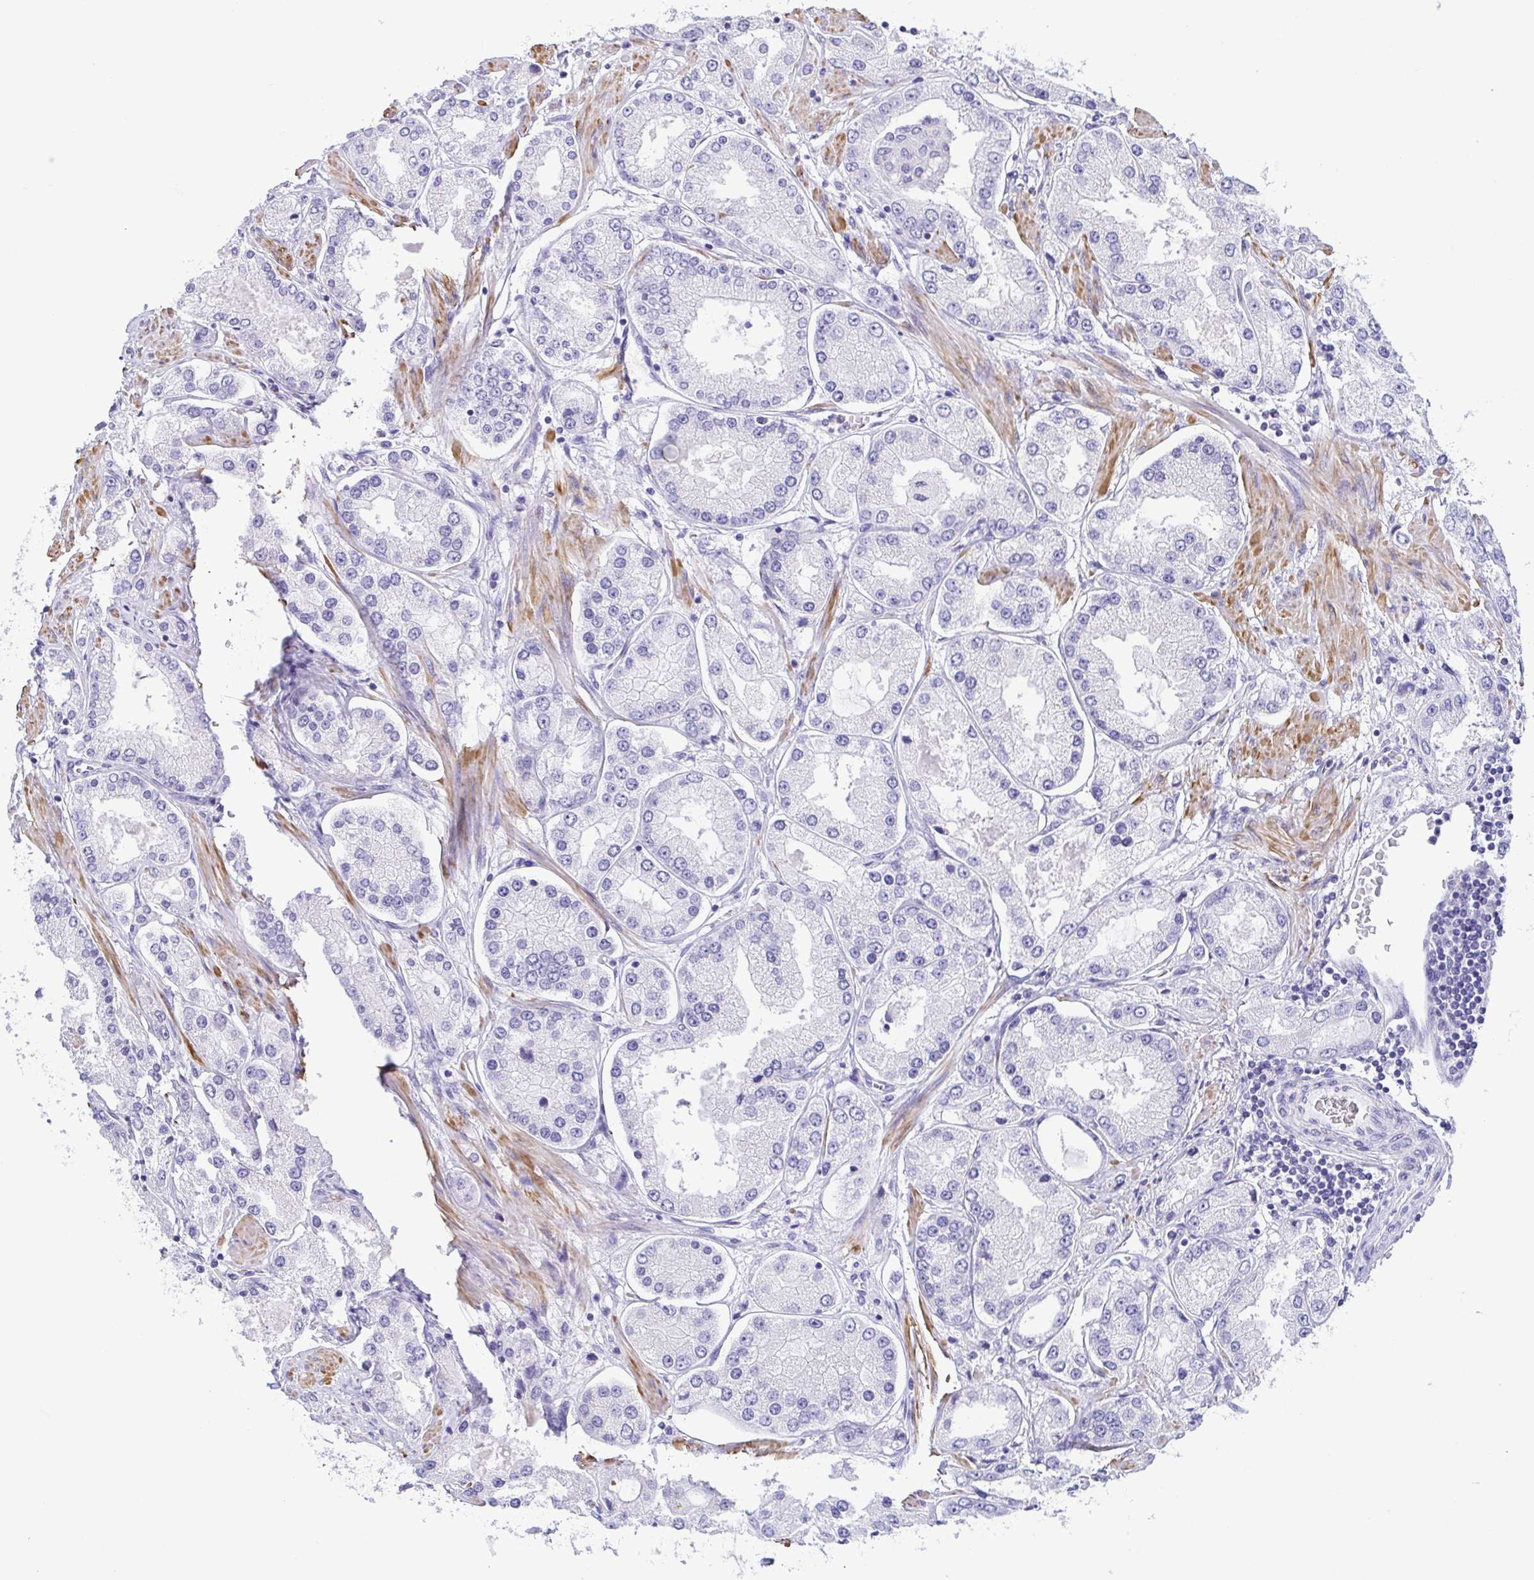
{"staining": {"intensity": "negative", "quantity": "none", "location": "none"}, "tissue": "prostate cancer", "cell_type": "Tumor cells", "image_type": "cancer", "snomed": [{"axis": "morphology", "description": "Adenocarcinoma, High grade"}, {"axis": "topography", "description": "Prostate"}], "caption": "High magnification brightfield microscopy of prostate cancer stained with DAB (3,3'-diaminobenzidine) (brown) and counterstained with hematoxylin (blue): tumor cells show no significant expression.", "gene": "MYL7", "patient": {"sex": "male", "age": 69}}